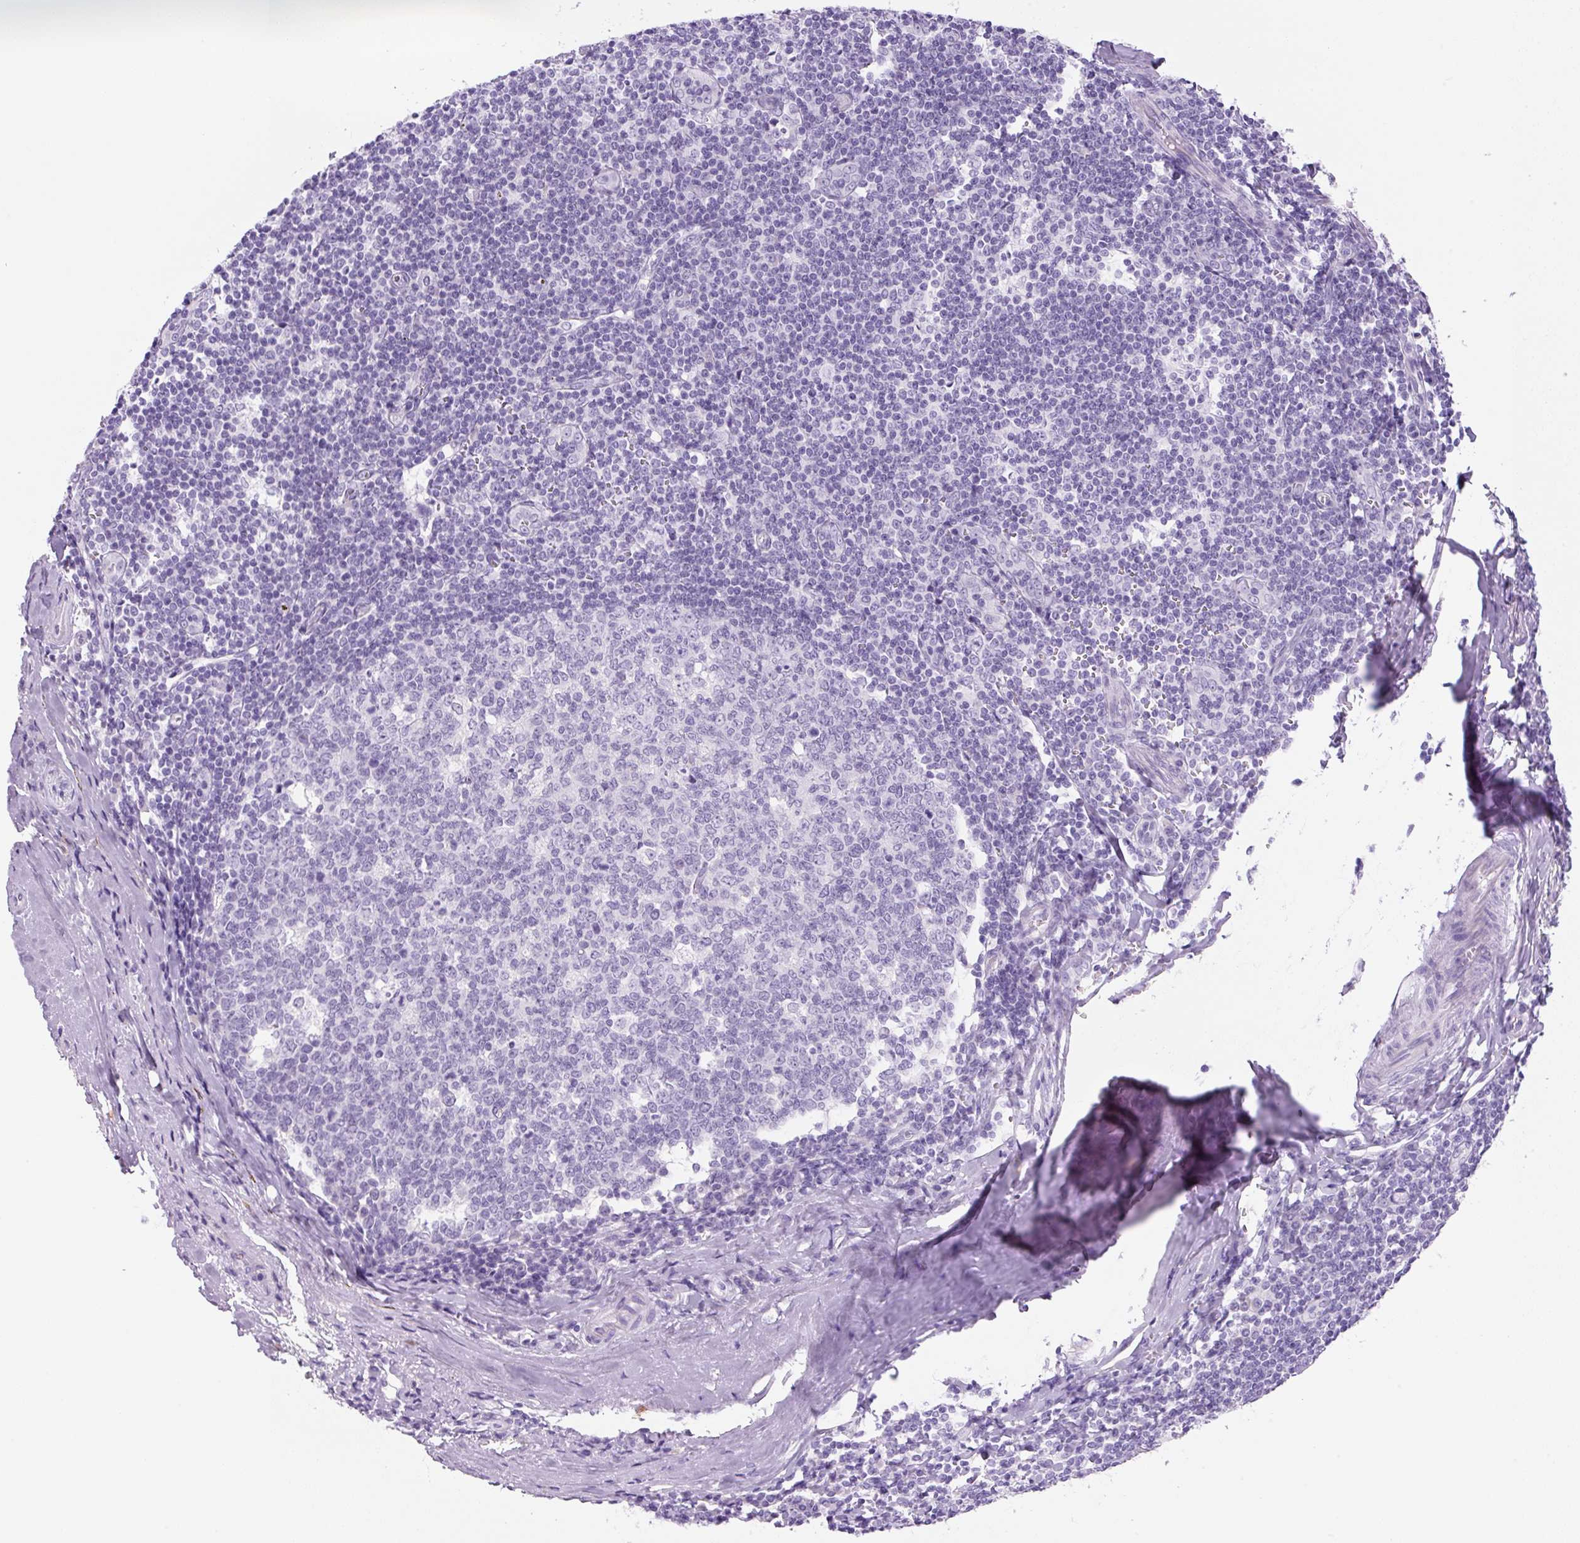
{"staining": {"intensity": "negative", "quantity": "none", "location": "none"}, "tissue": "tonsil", "cell_type": "Germinal center cells", "image_type": "normal", "snomed": [{"axis": "morphology", "description": "Normal tissue, NOS"}, {"axis": "topography", "description": "Tonsil"}], "caption": "DAB immunohistochemical staining of unremarkable tonsil reveals no significant positivity in germinal center cells.", "gene": "PRRT1", "patient": {"sex": "male", "age": 27}}